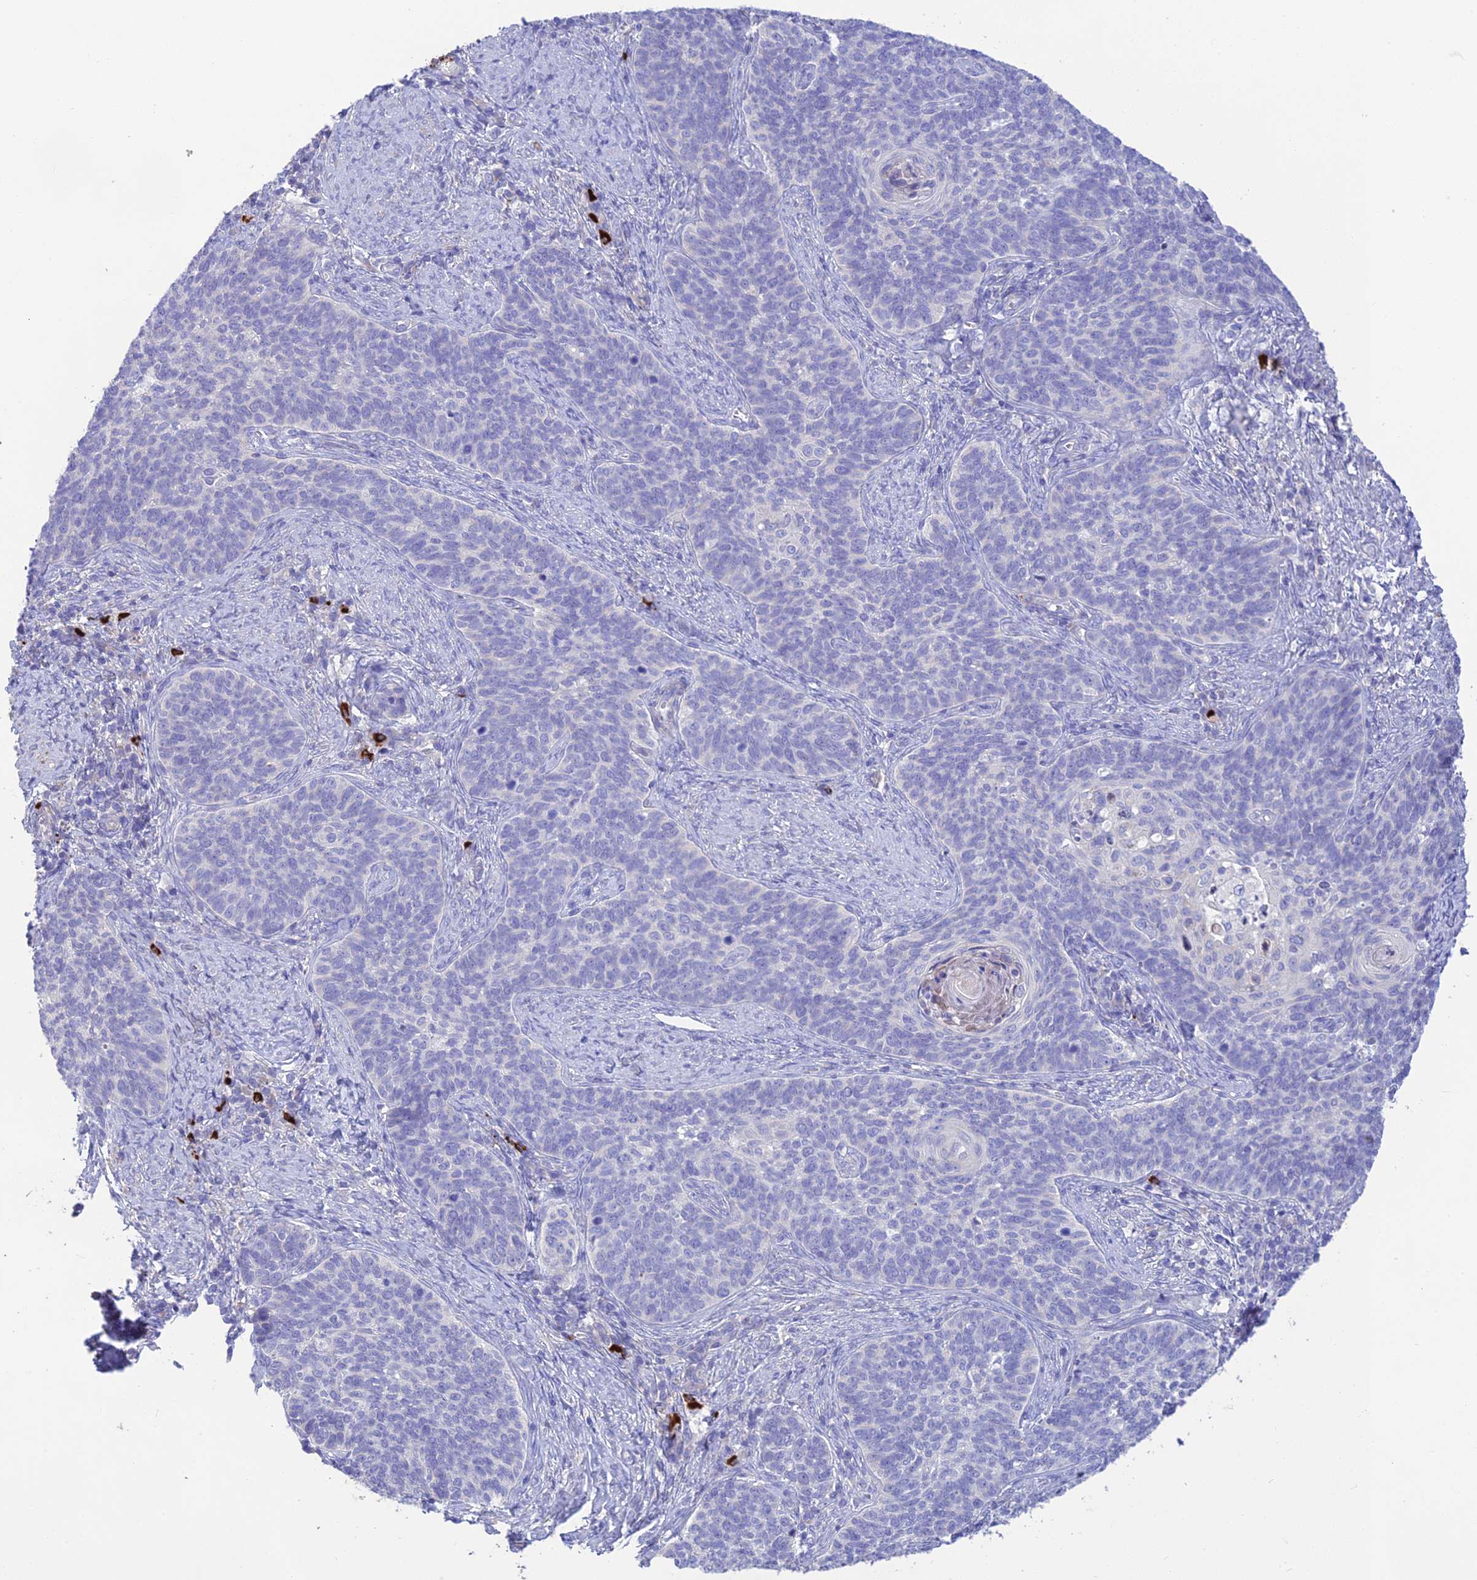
{"staining": {"intensity": "negative", "quantity": "none", "location": "none"}, "tissue": "cervical cancer", "cell_type": "Tumor cells", "image_type": "cancer", "snomed": [{"axis": "morphology", "description": "Normal tissue, NOS"}, {"axis": "morphology", "description": "Squamous cell carcinoma, NOS"}, {"axis": "topography", "description": "Cervix"}], "caption": "There is no significant expression in tumor cells of squamous cell carcinoma (cervical).", "gene": "HSD17B2", "patient": {"sex": "female", "age": 39}}